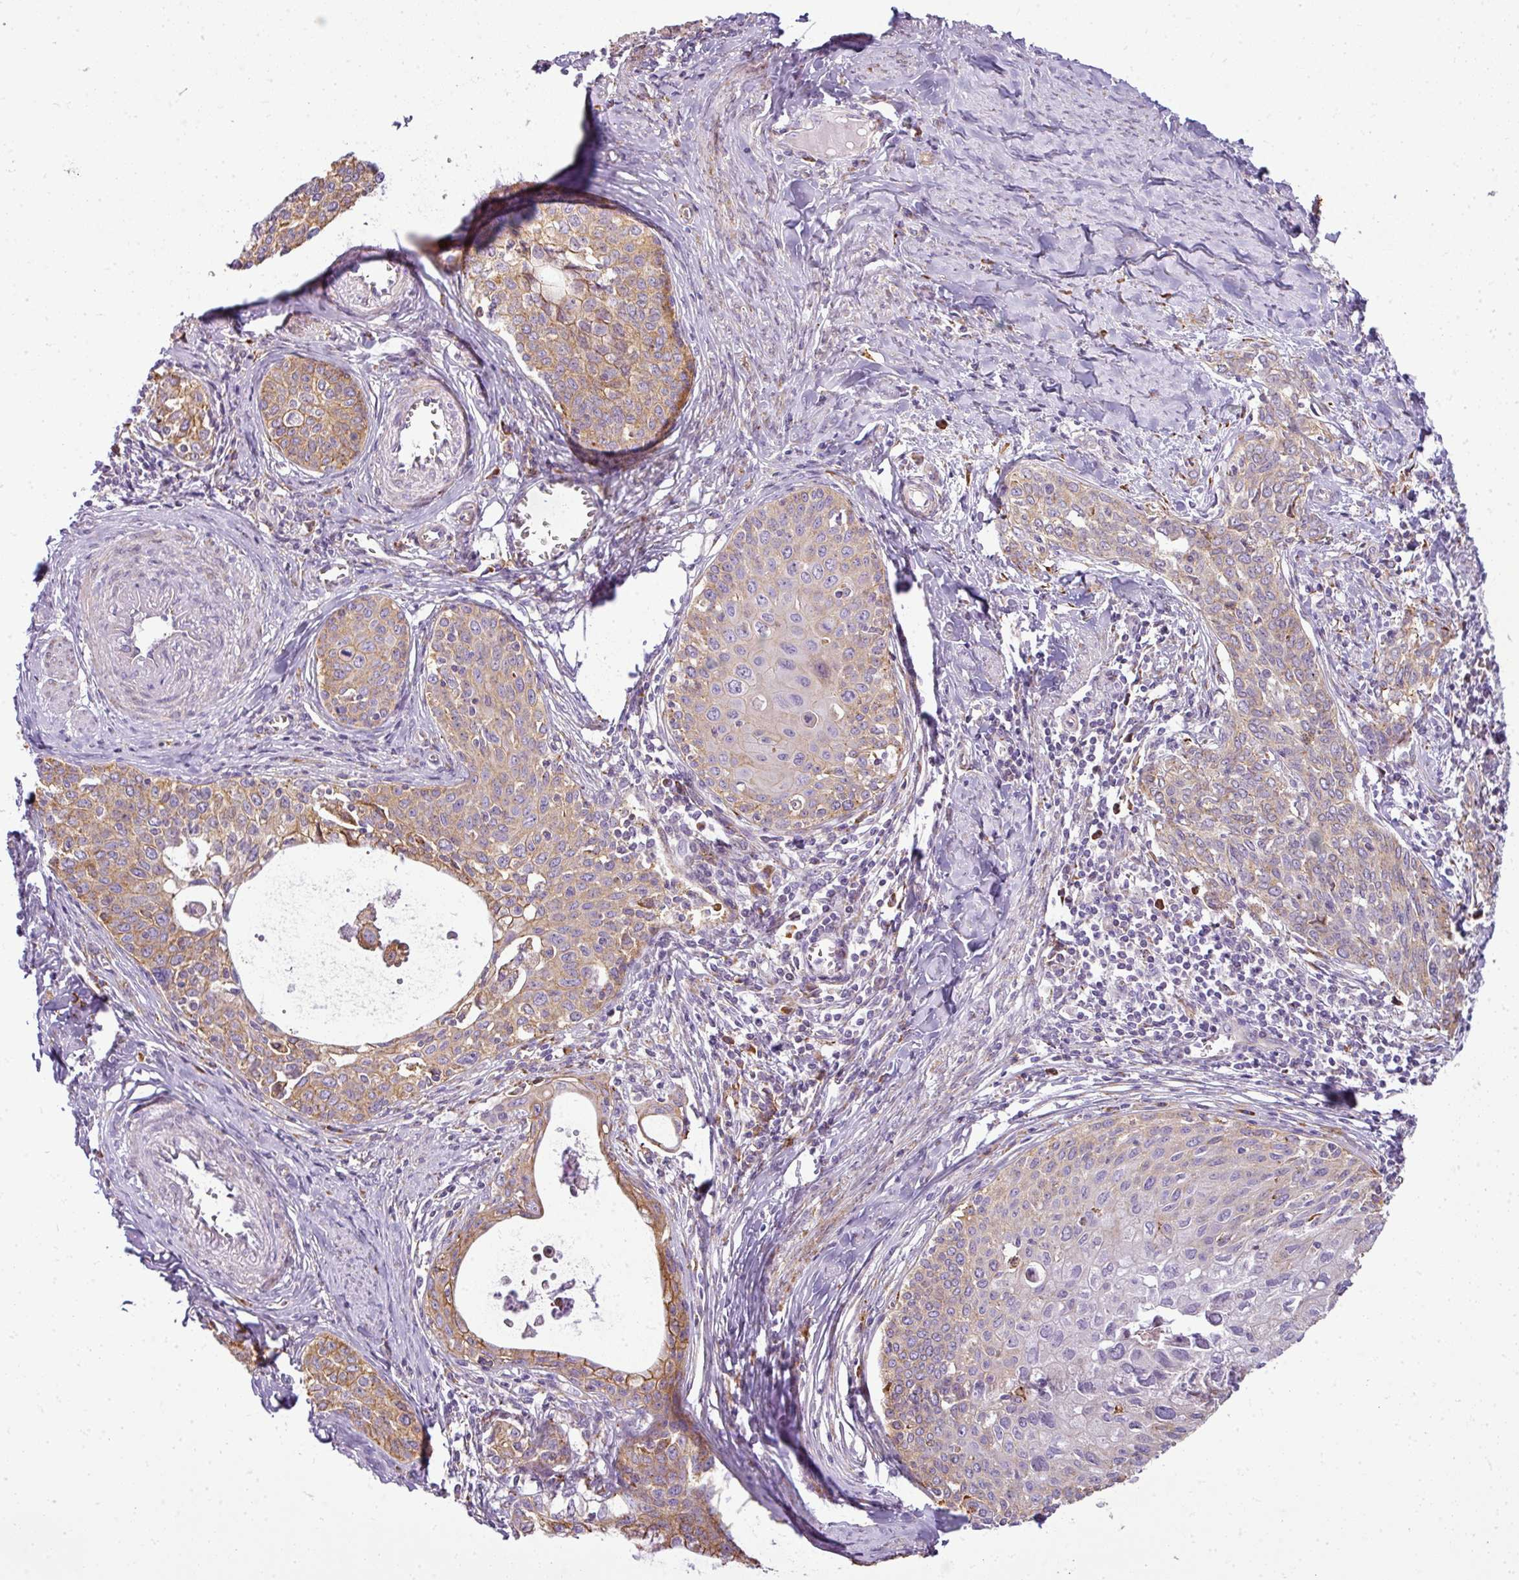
{"staining": {"intensity": "moderate", "quantity": "25%-75%", "location": "cytoplasmic/membranous"}, "tissue": "cervical cancer", "cell_type": "Tumor cells", "image_type": "cancer", "snomed": [{"axis": "morphology", "description": "Squamous cell carcinoma, NOS"}, {"axis": "morphology", "description": "Adenocarcinoma, NOS"}, {"axis": "topography", "description": "Cervix"}], "caption": "This is a photomicrograph of immunohistochemistry (IHC) staining of cervical cancer (squamous cell carcinoma), which shows moderate positivity in the cytoplasmic/membranous of tumor cells.", "gene": "ANKRD18A", "patient": {"sex": "female", "age": 52}}